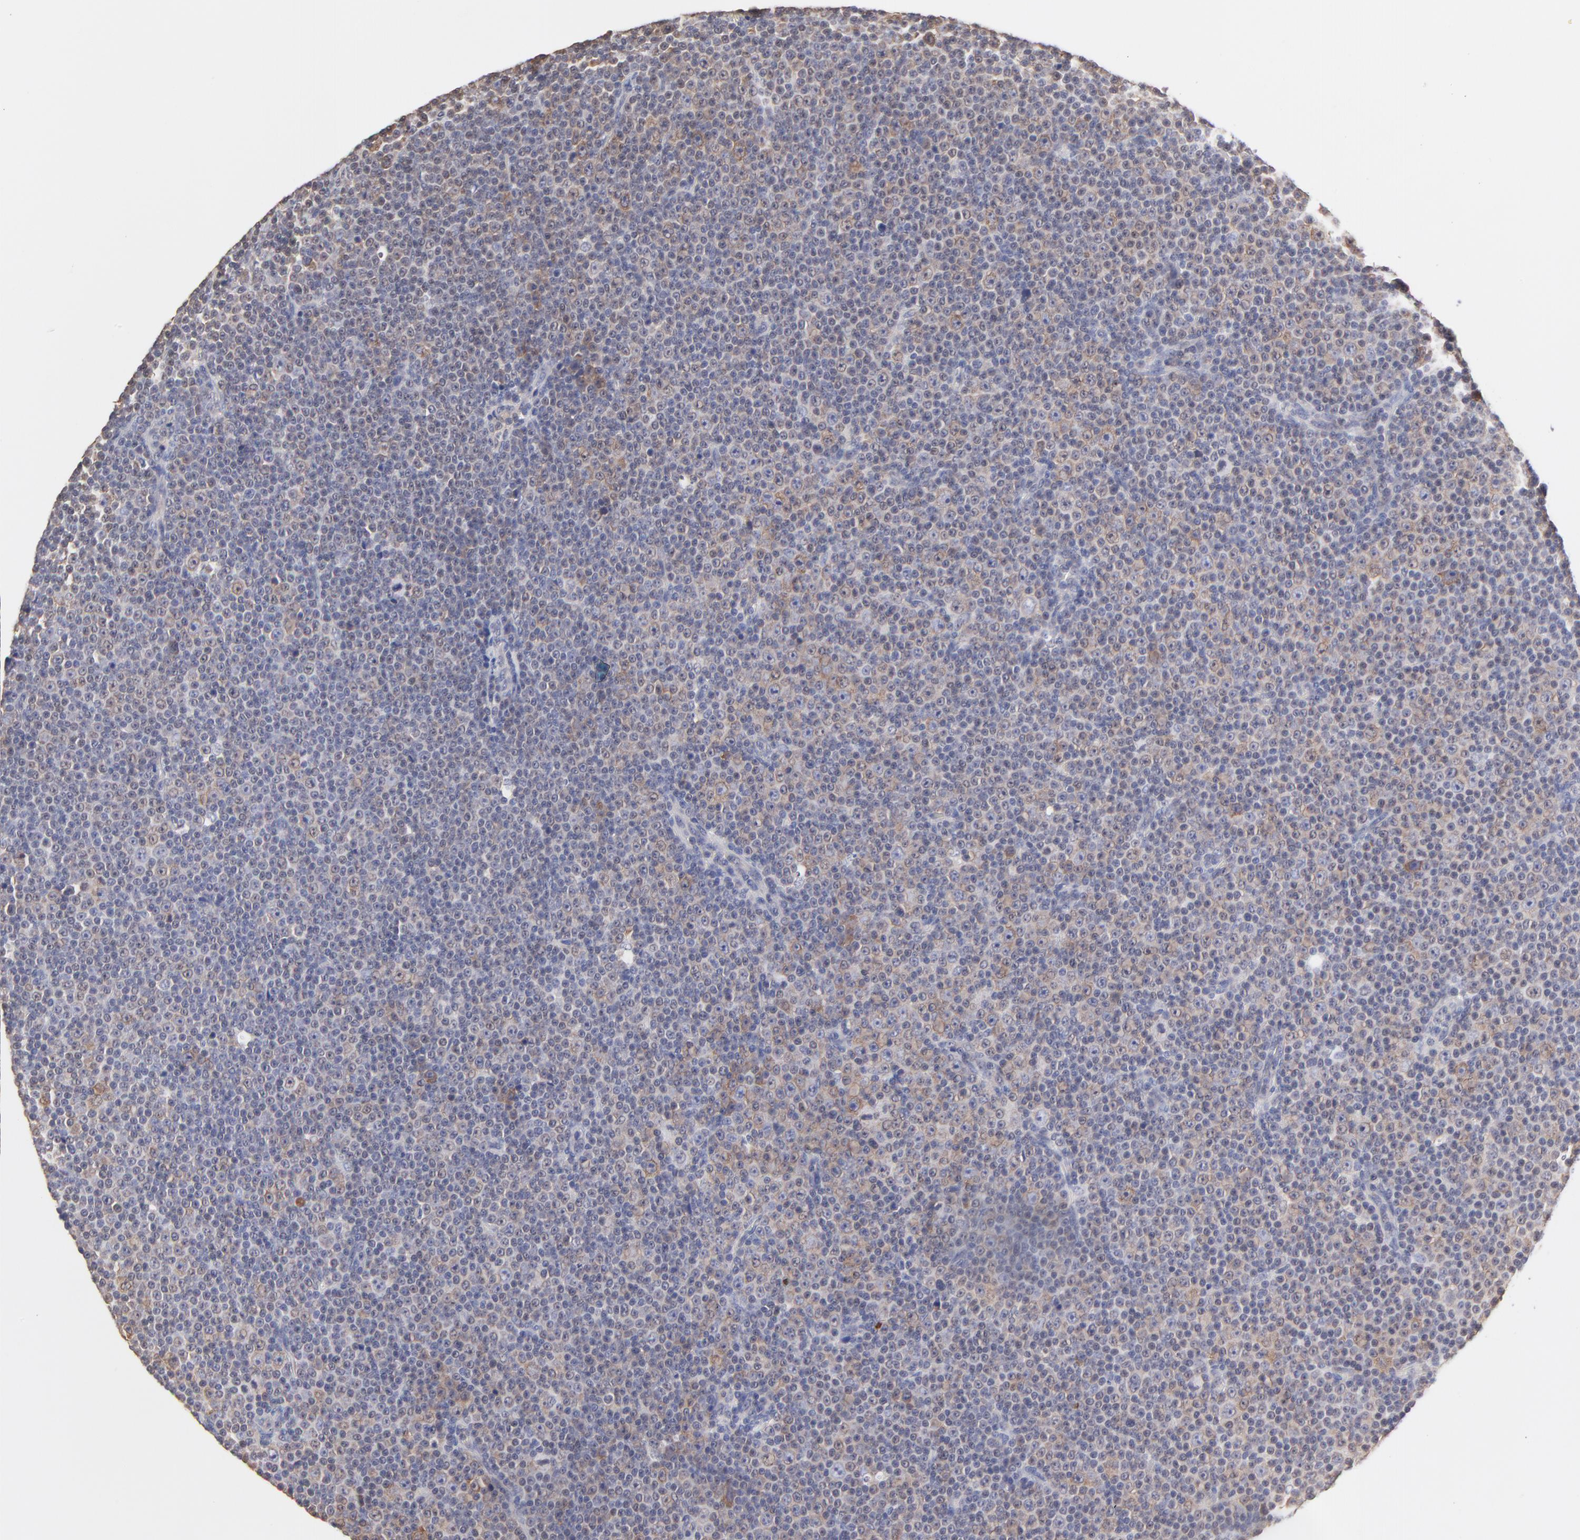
{"staining": {"intensity": "moderate", "quantity": "<25%", "location": "cytoplasmic/membranous"}, "tissue": "lymphoma", "cell_type": "Tumor cells", "image_type": "cancer", "snomed": [{"axis": "morphology", "description": "Malignant lymphoma, non-Hodgkin's type, Low grade"}, {"axis": "topography", "description": "Lymph node"}], "caption": "IHC (DAB (3,3'-diaminobenzidine)) staining of lymphoma displays moderate cytoplasmic/membranous protein expression in approximately <25% of tumor cells.", "gene": "CCT2", "patient": {"sex": "female", "age": 67}}